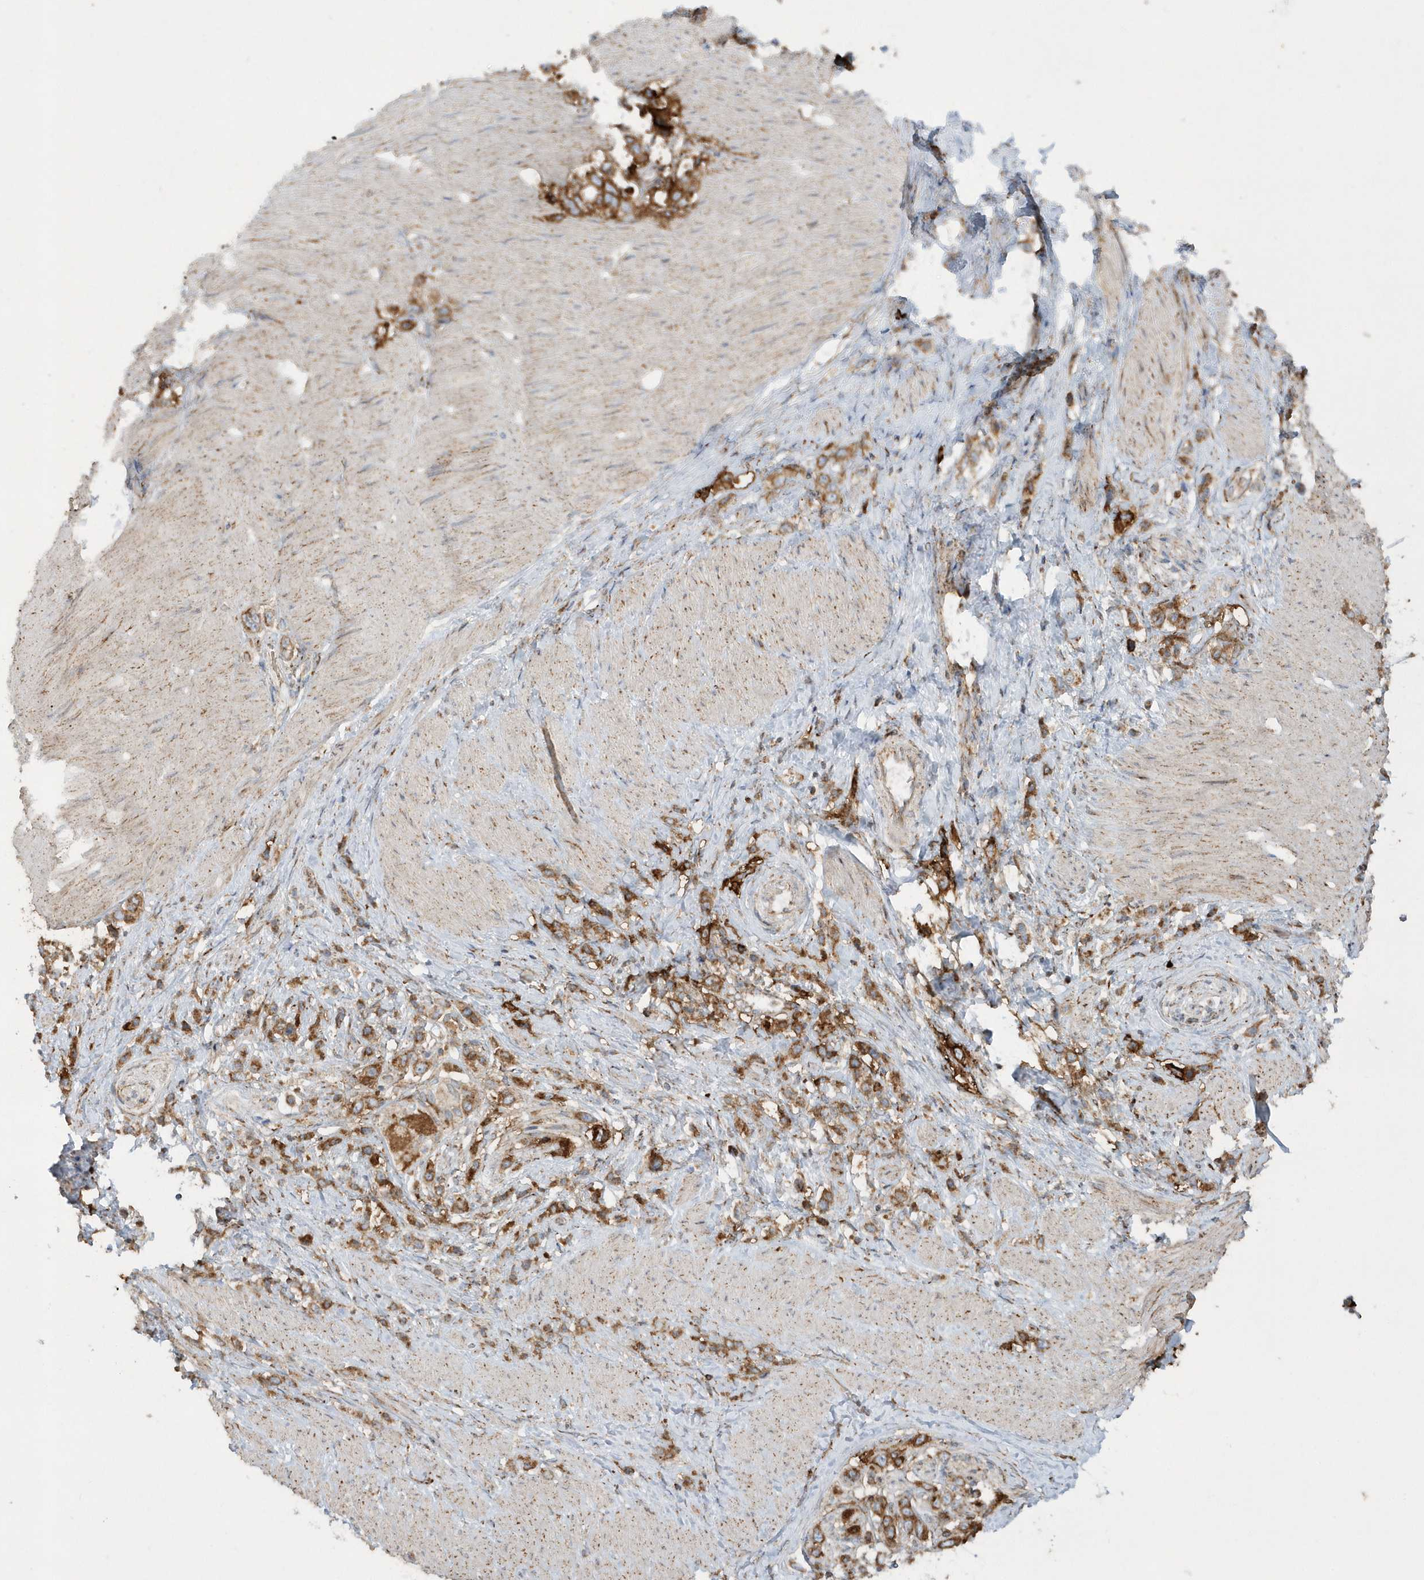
{"staining": {"intensity": "strong", "quantity": ">75%", "location": "cytoplasmic/membranous"}, "tissue": "stomach cancer", "cell_type": "Tumor cells", "image_type": "cancer", "snomed": [{"axis": "morphology", "description": "Normal tissue, NOS"}, {"axis": "morphology", "description": "Adenocarcinoma, NOS"}, {"axis": "topography", "description": "Stomach, upper"}, {"axis": "topography", "description": "Stomach"}], "caption": "Stomach adenocarcinoma tissue exhibits strong cytoplasmic/membranous expression in about >75% of tumor cells, visualized by immunohistochemistry.", "gene": "SH3BP2", "patient": {"sex": "female", "age": 65}}